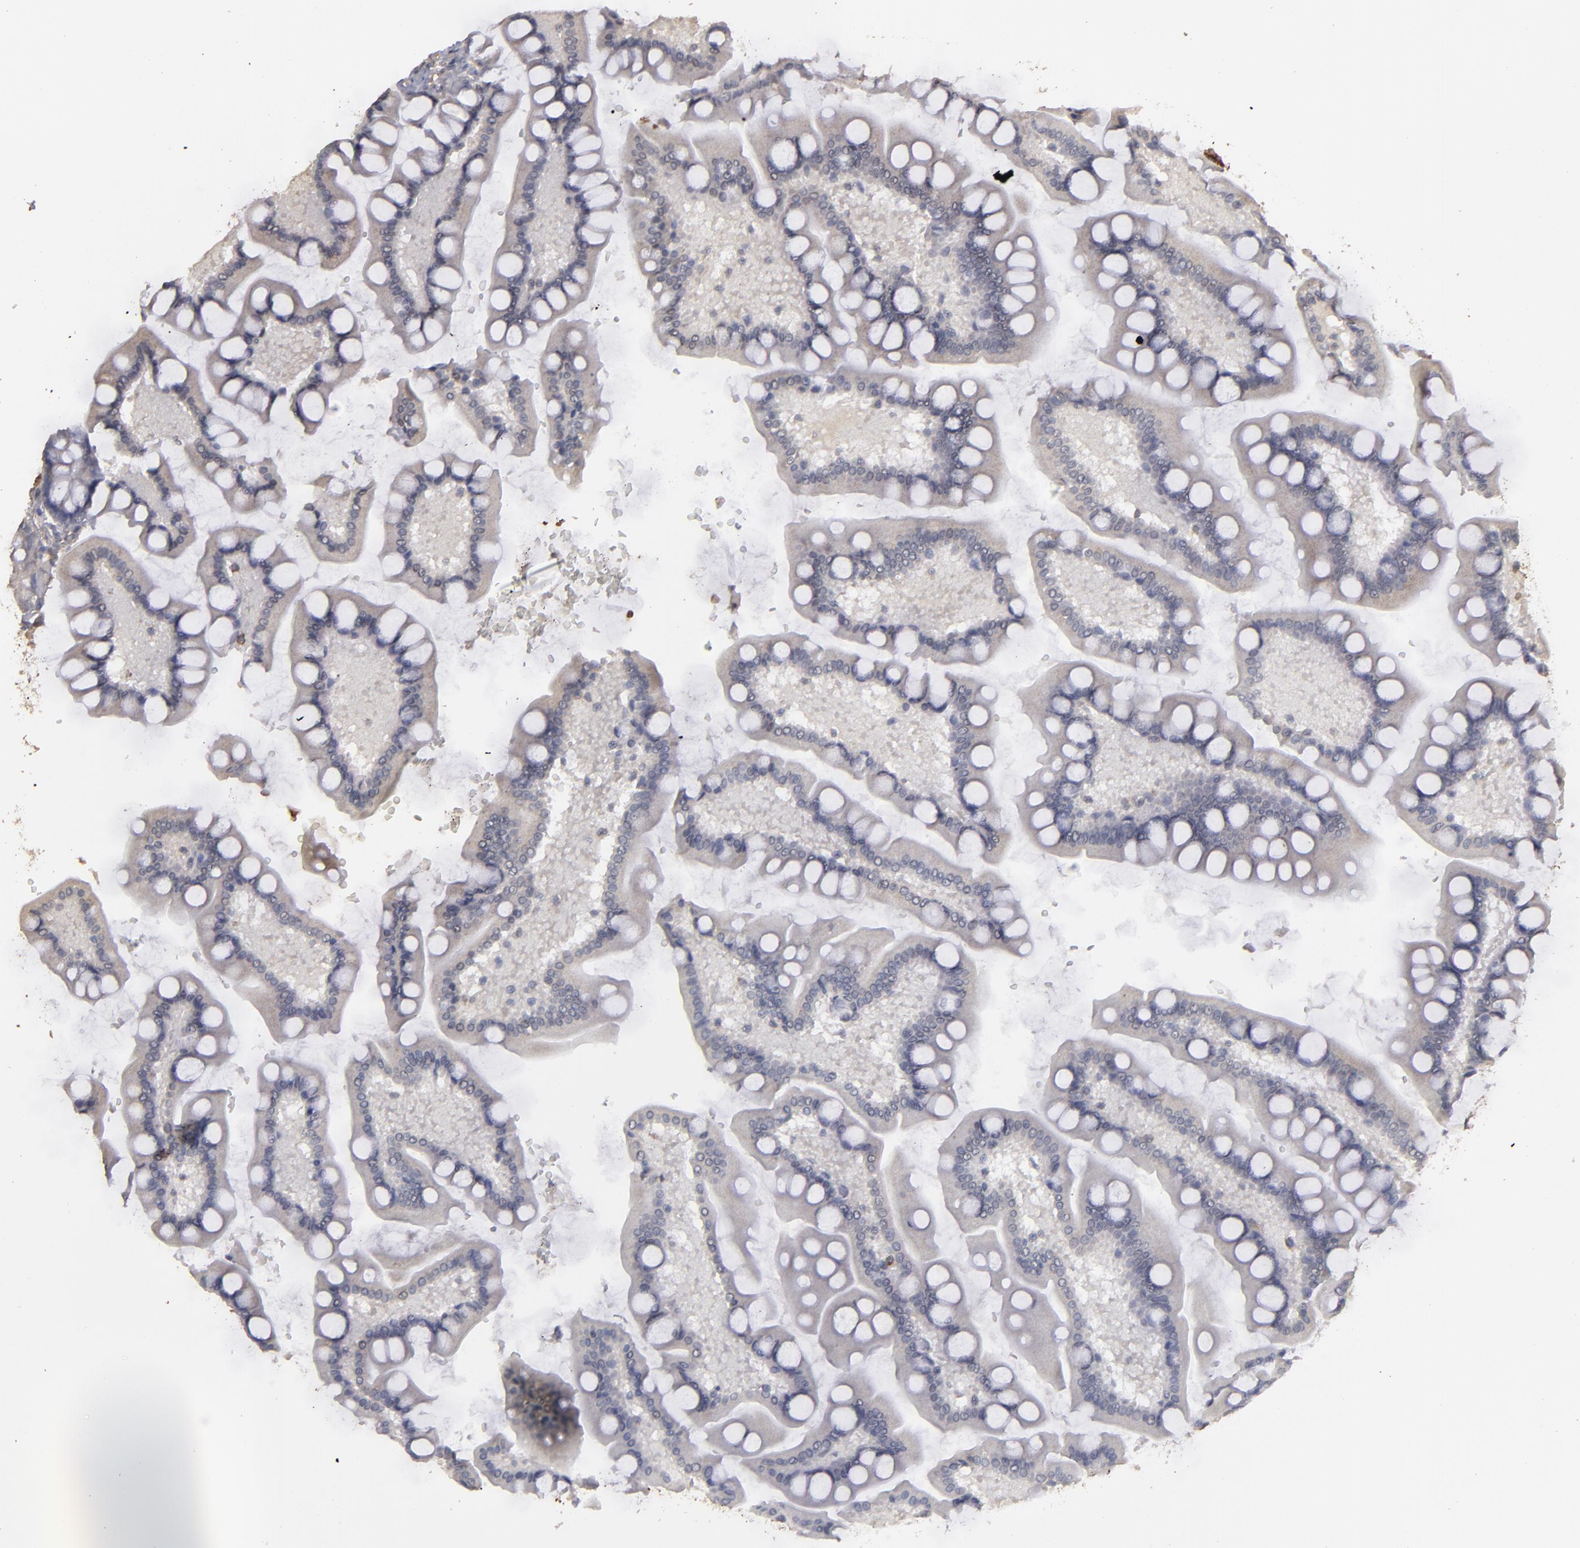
{"staining": {"intensity": "weak", "quantity": "25%-75%", "location": "cytoplasmic/membranous"}, "tissue": "small intestine", "cell_type": "Glandular cells", "image_type": "normal", "snomed": [{"axis": "morphology", "description": "Normal tissue, NOS"}, {"axis": "topography", "description": "Small intestine"}], "caption": "The immunohistochemical stain shows weak cytoplasmic/membranous positivity in glandular cells of unremarkable small intestine. The staining was performed using DAB (3,3'-diaminobenzidine) to visualize the protein expression in brown, while the nuclei were stained in blue with hematoxylin (Magnification: 20x).", "gene": "CD55", "patient": {"sex": "male", "age": 41}}